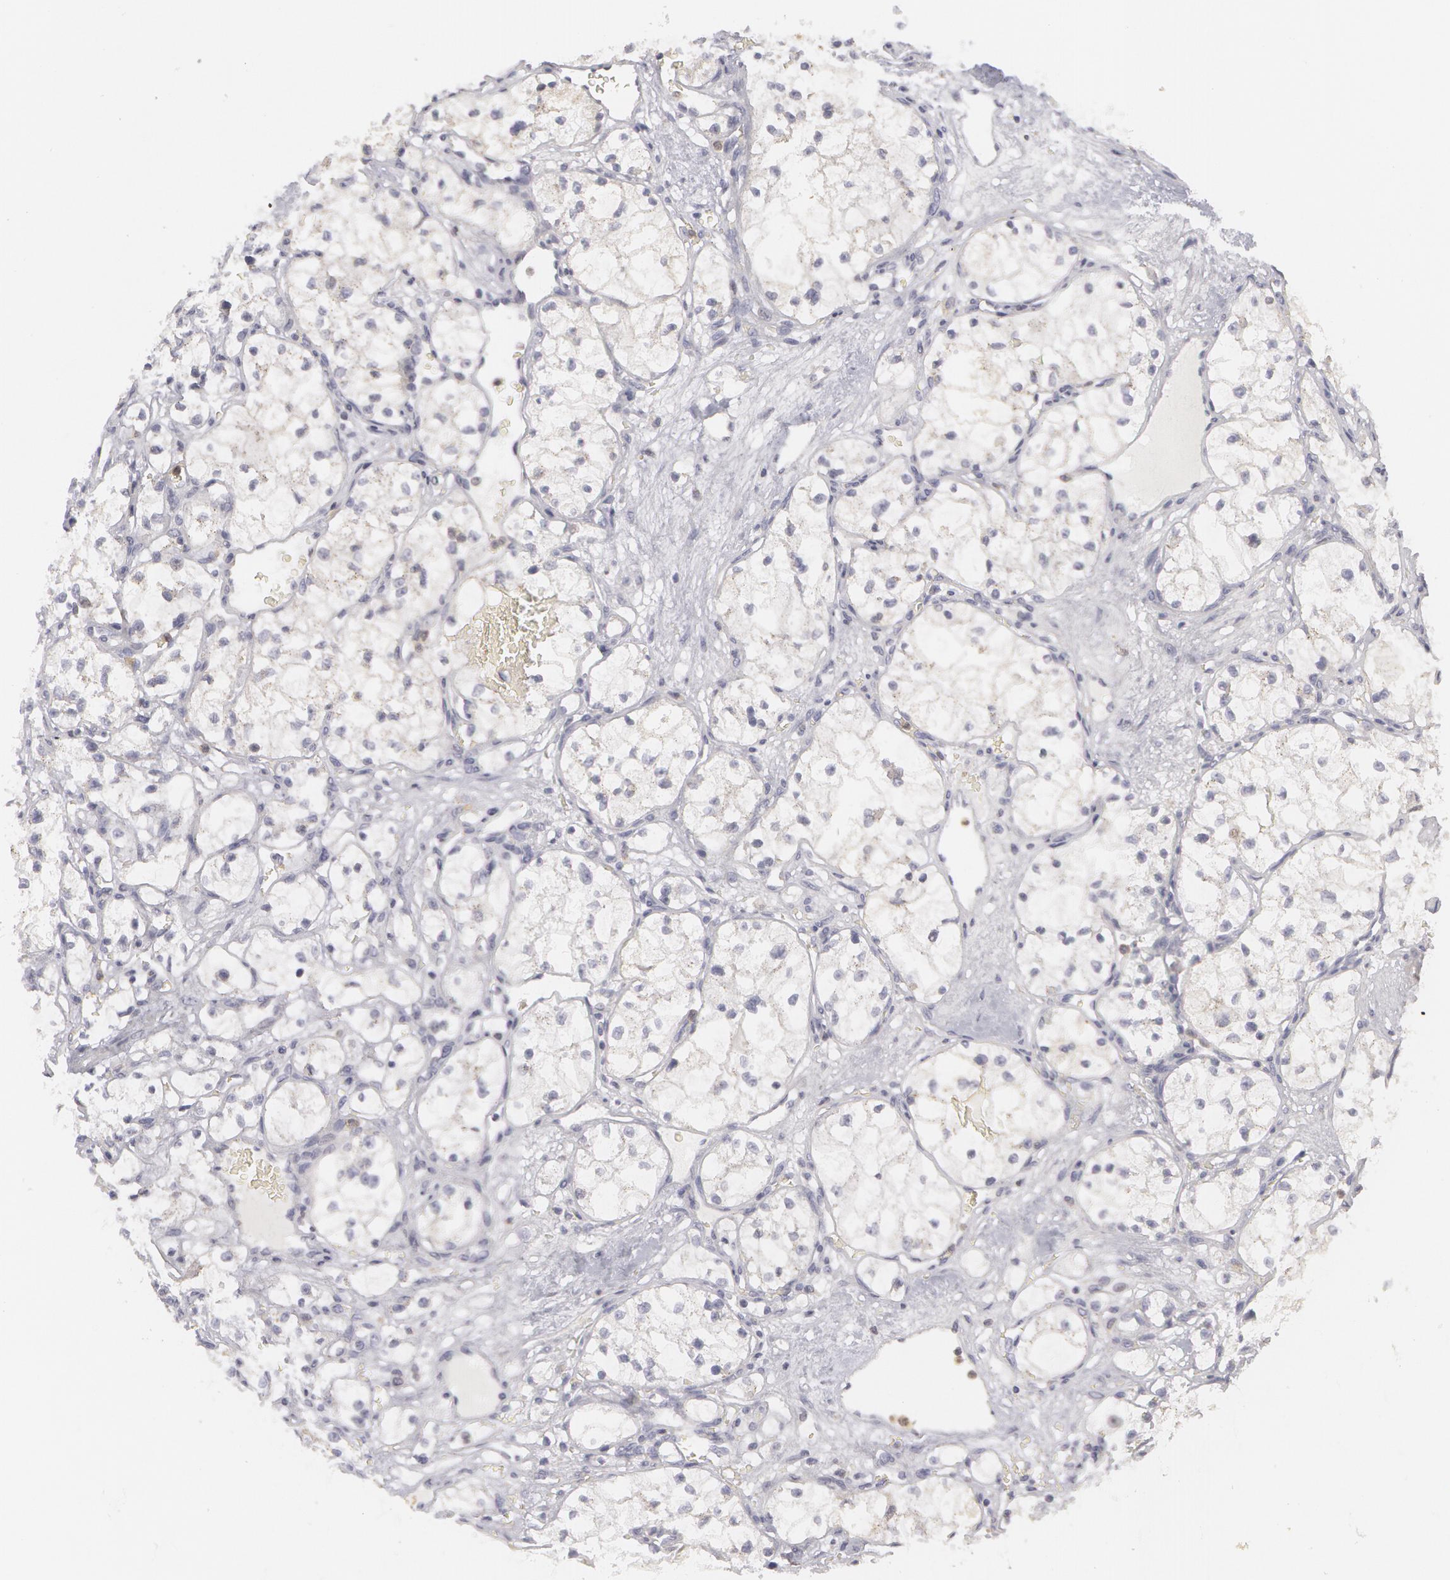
{"staining": {"intensity": "weak", "quantity": "25%-75%", "location": "cytoplasmic/membranous"}, "tissue": "renal cancer", "cell_type": "Tumor cells", "image_type": "cancer", "snomed": [{"axis": "morphology", "description": "Adenocarcinoma, NOS"}, {"axis": "topography", "description": "Kidney"}], "caption": "Tumor cells exhibit low levels of weak cytoplasmic/membranous staining in approximately 25%-75% of cells in adenocarcinoma (renal). The staining was performed using DAB (3,3'-diaminobenzidine) to visualize the protein expression in brown, while the nuclei were stained in blue with hematoxylin (Magnification: 20x).", "gene": "CAT", "patient": {"sex": "male", "age": 61}}